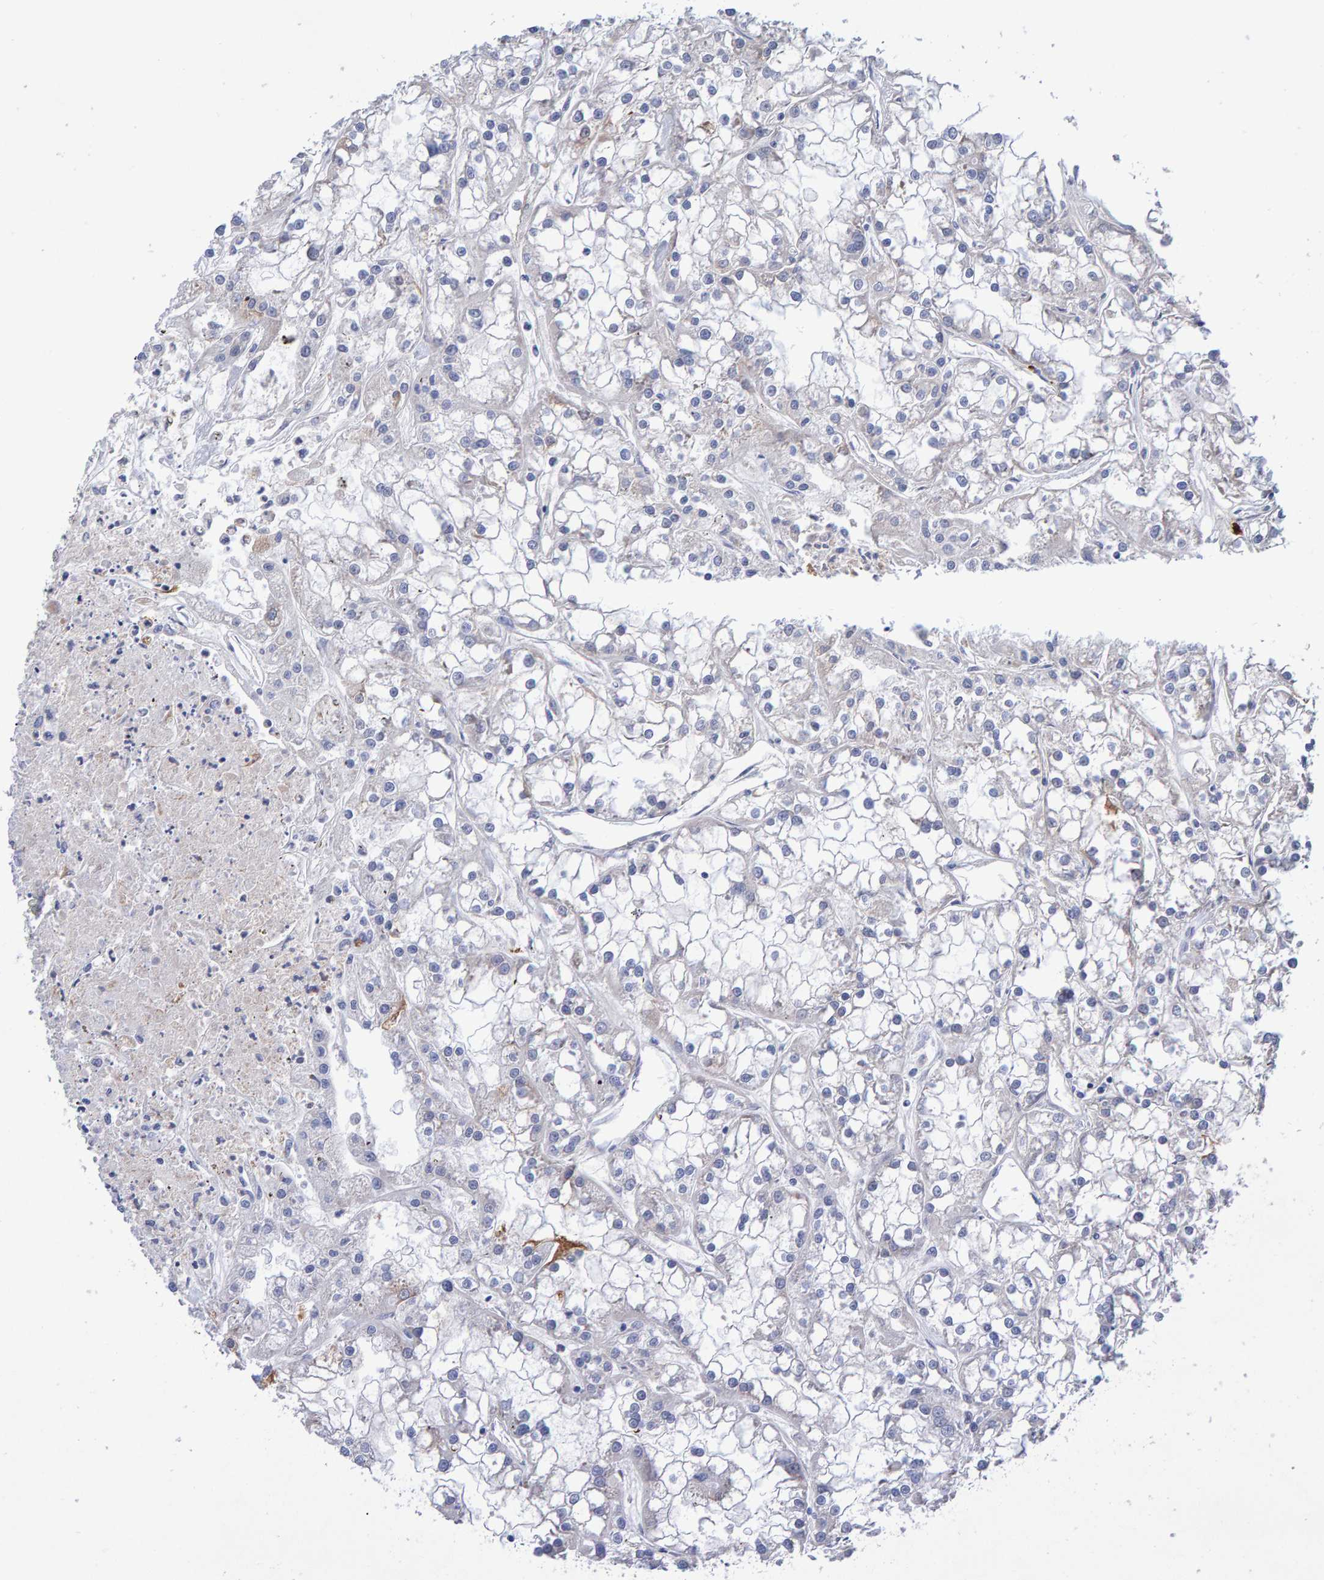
{"staining": {"intensity": "negative", "quantity": "none", "location": "none"}, "tissue": "renal cancer", "cell_type": "Tumor cells", "image_type": "cancer", "snomed": [{"axis": "morphology", "description": "Adenocarcinoma, NOS"}, {"axis": "topography", "description": "Kidney"}], "caption": "The histopathology image demonstrates no staining of tumor cells in renal cancer (adenocarcinoma).", "gene": "EFR3A", "patient": {"sex": "female", "age": 52}}